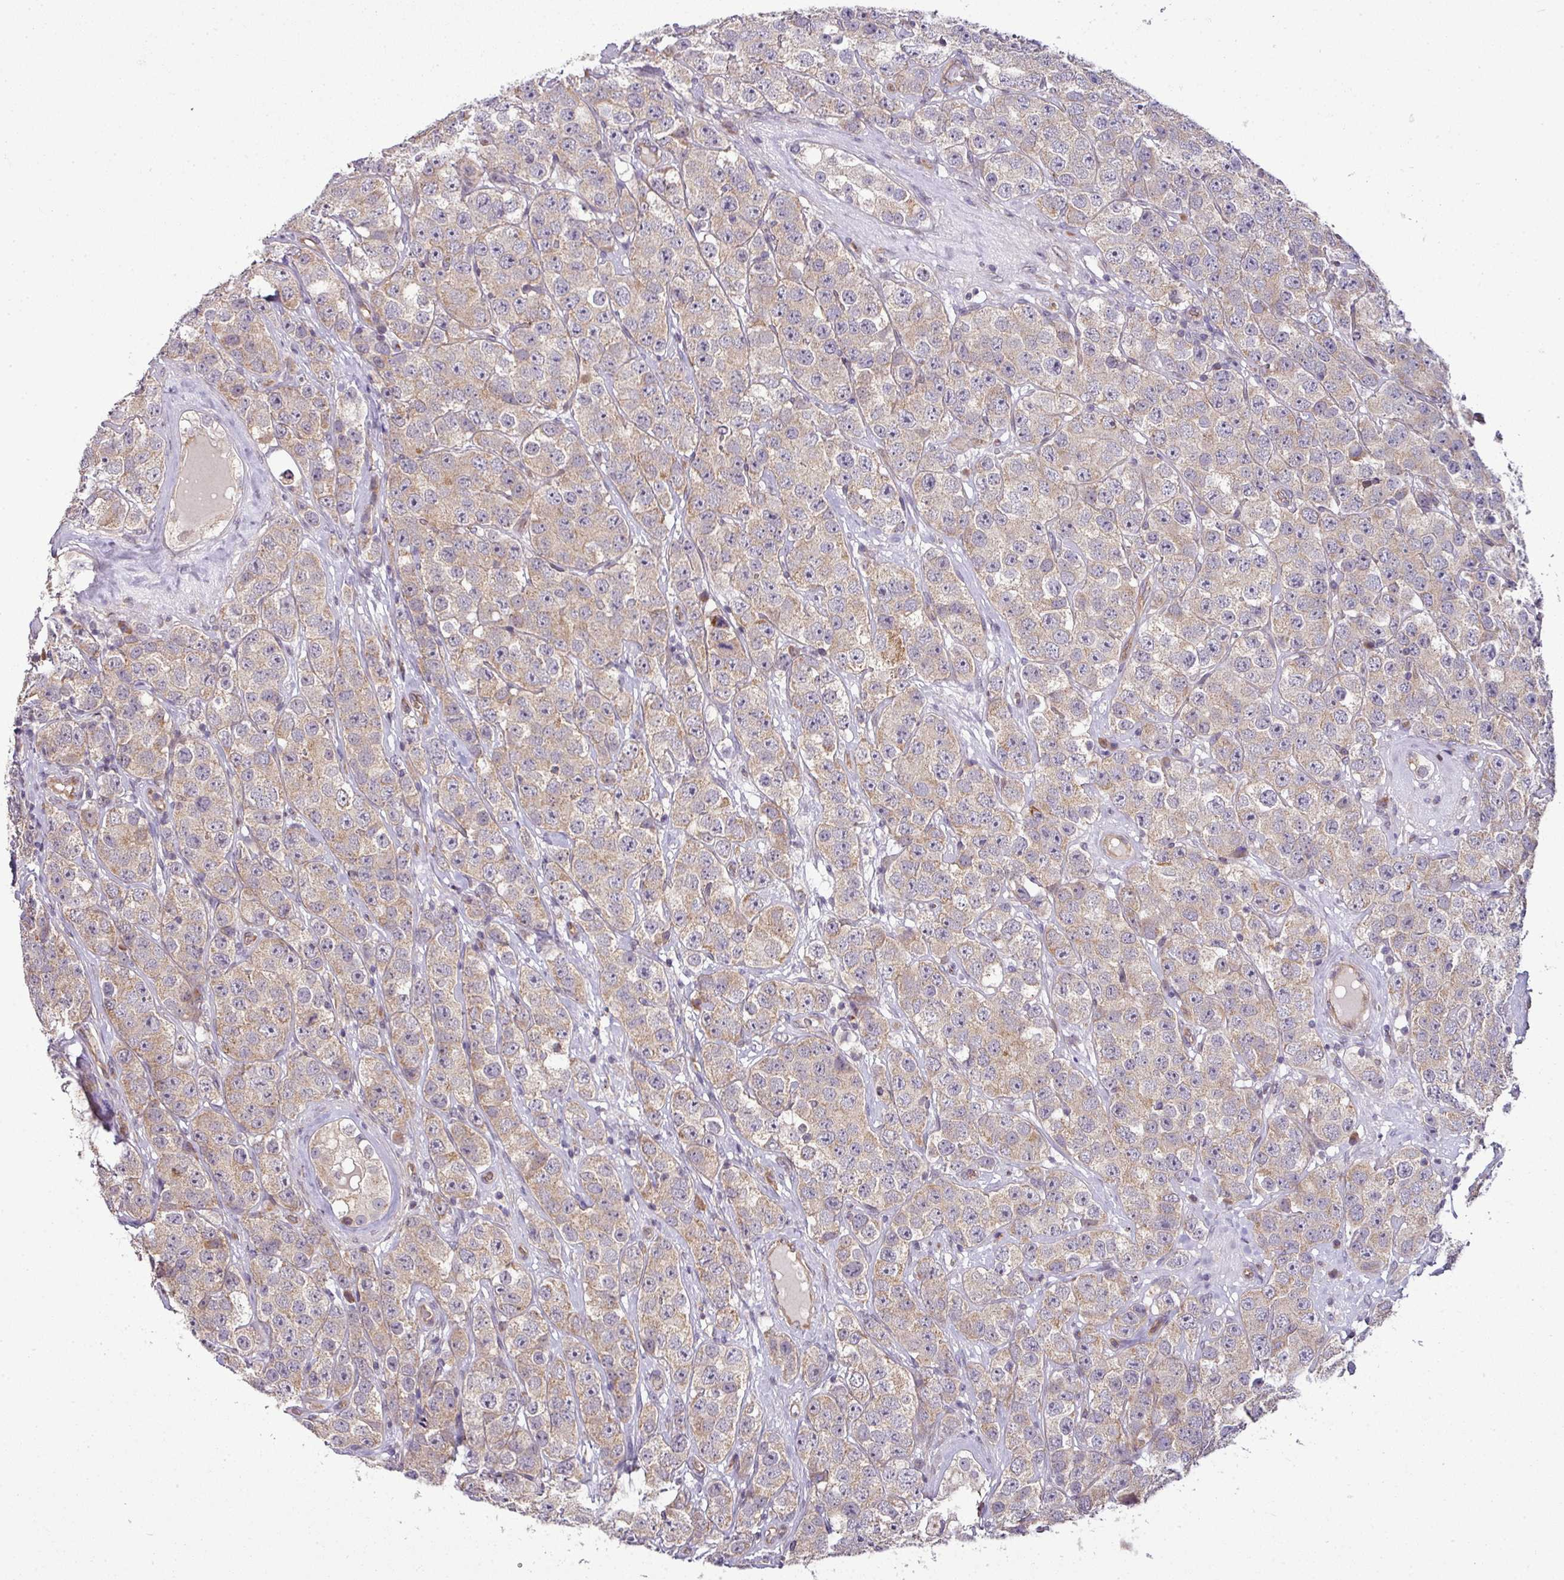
{"staining": {"intensity": "weak", "quantity": "25%-75%", "location": "cytoplasmic/membranous"}, "tissue": "testis cancer", "cell_type": "Tumor cells", "image_type": "cancer", "snomed": [{"axis": "morphology", "description": "Seminoma, NOS"}, {"axis": "topography", "description": "Testis"}], "caption": "Protein expression analysis of human seminoma (testis) reveals weak cytoplasmic/membranous expression in about 25%-75% of tumor cells. The staining is performed using DAB brown chromogen to label protein expression. The nuclei are counter-stained blue using hematoxylin.", "gene": "TIMMDC1", "patient": {"sex": "male", "age": 28}}